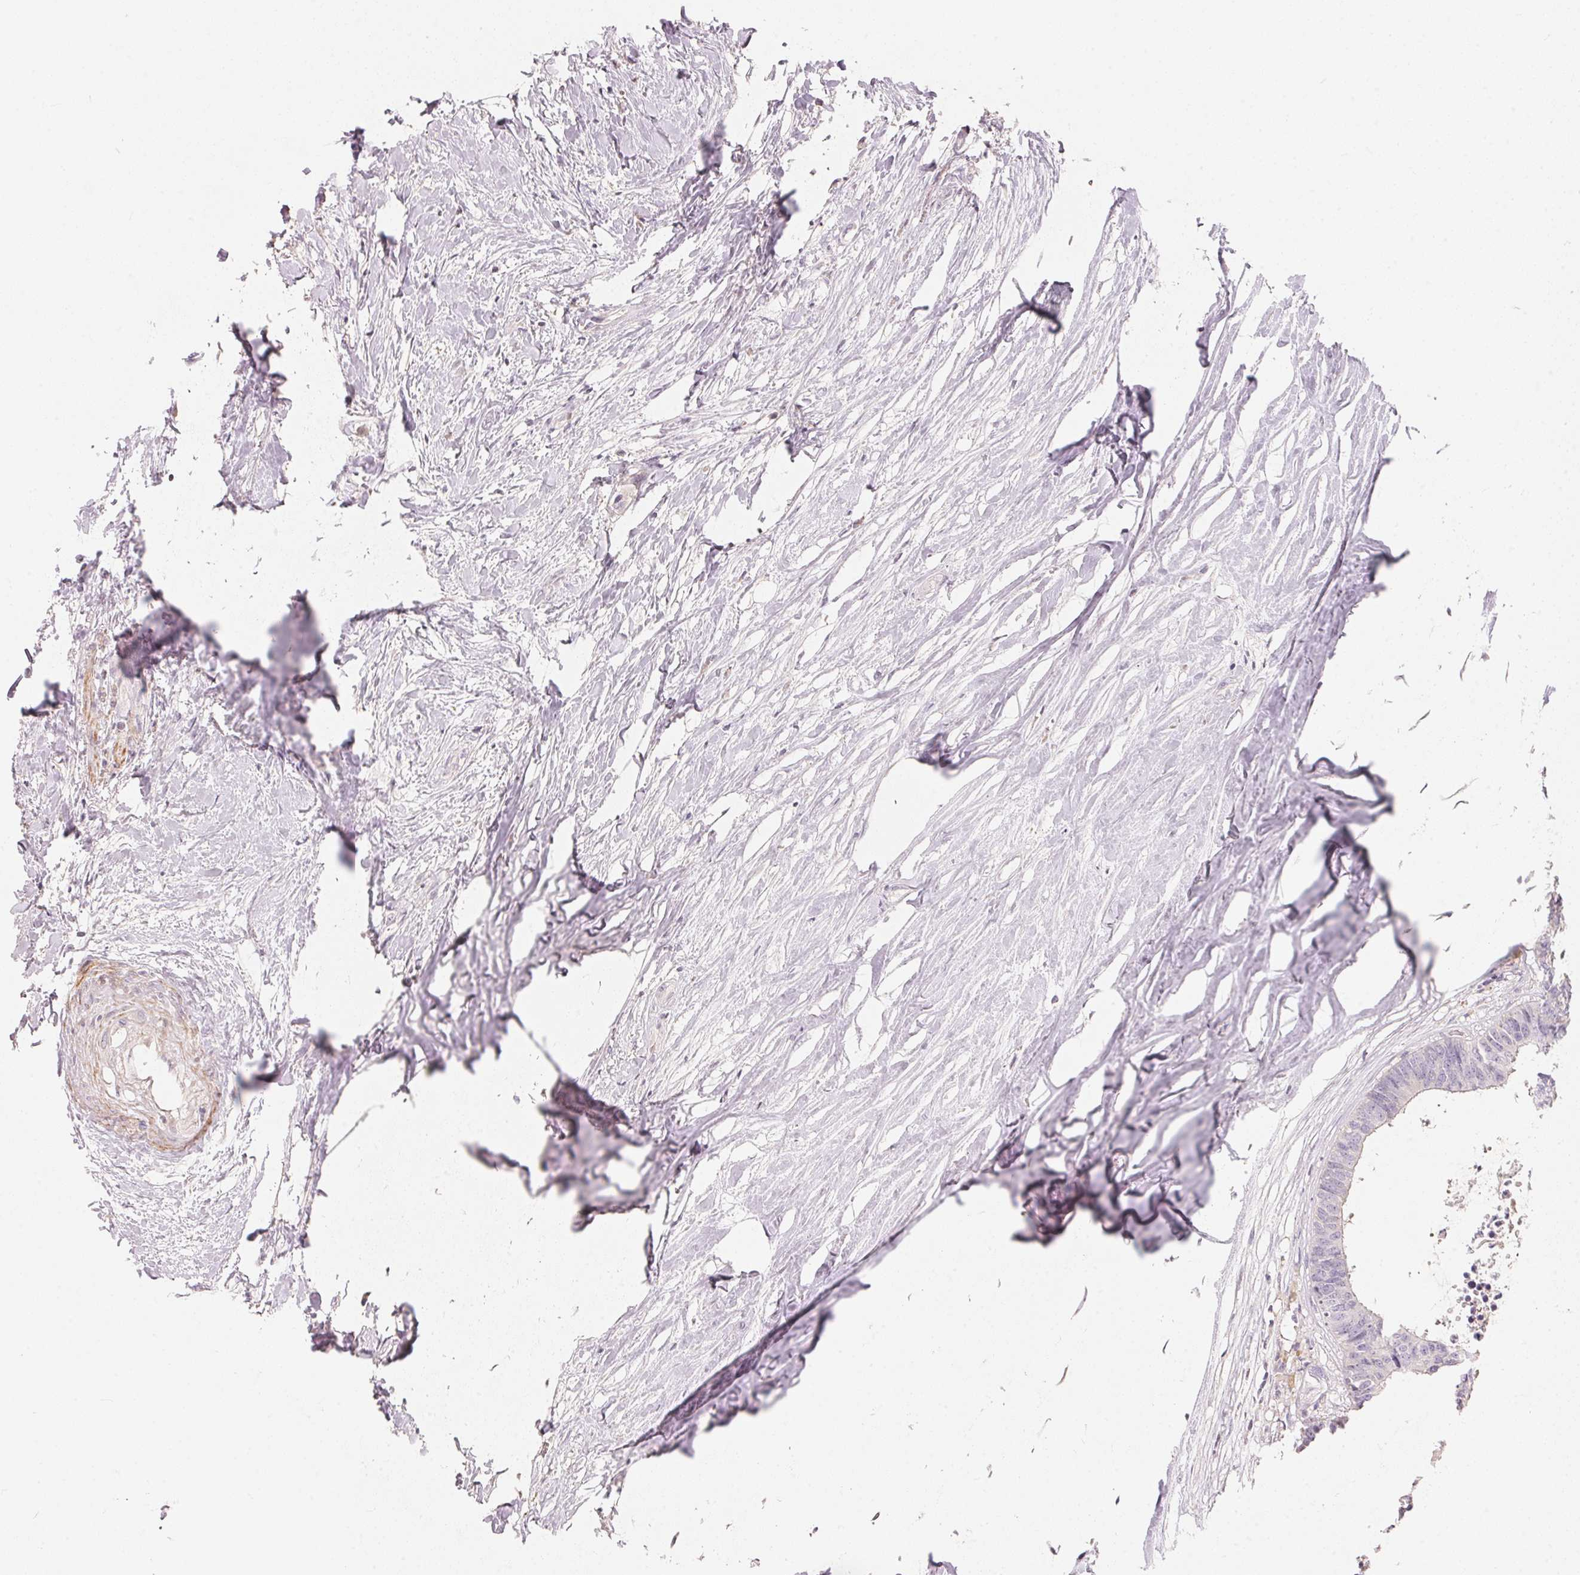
{"staining": {"intensity": "negative", "quantity": "none", "location": "none"}, "tissue": "colorectal cancer", "cell_type": "Tumor cells", "image_type": "cancer", "snomed": [{"axis": "morphology", "description": "Adenocarcinoma, NOS"}, {"axis": "topography", "description": "Colon"}, {"axis": "topography", "description": "Rectum"}], "caption": "This is a histopathology image of immunohistochemistry (IHC) staining of adenocarcinoma (colorectal), which shows no expression in tumor cells. Brightfield microscopy of IHC stained with DAB (brown) and hematoxylin (blue), captured at high magnification.", "gene": "TP53AIP1", "patient": {"sex": "male", "age": 57}}